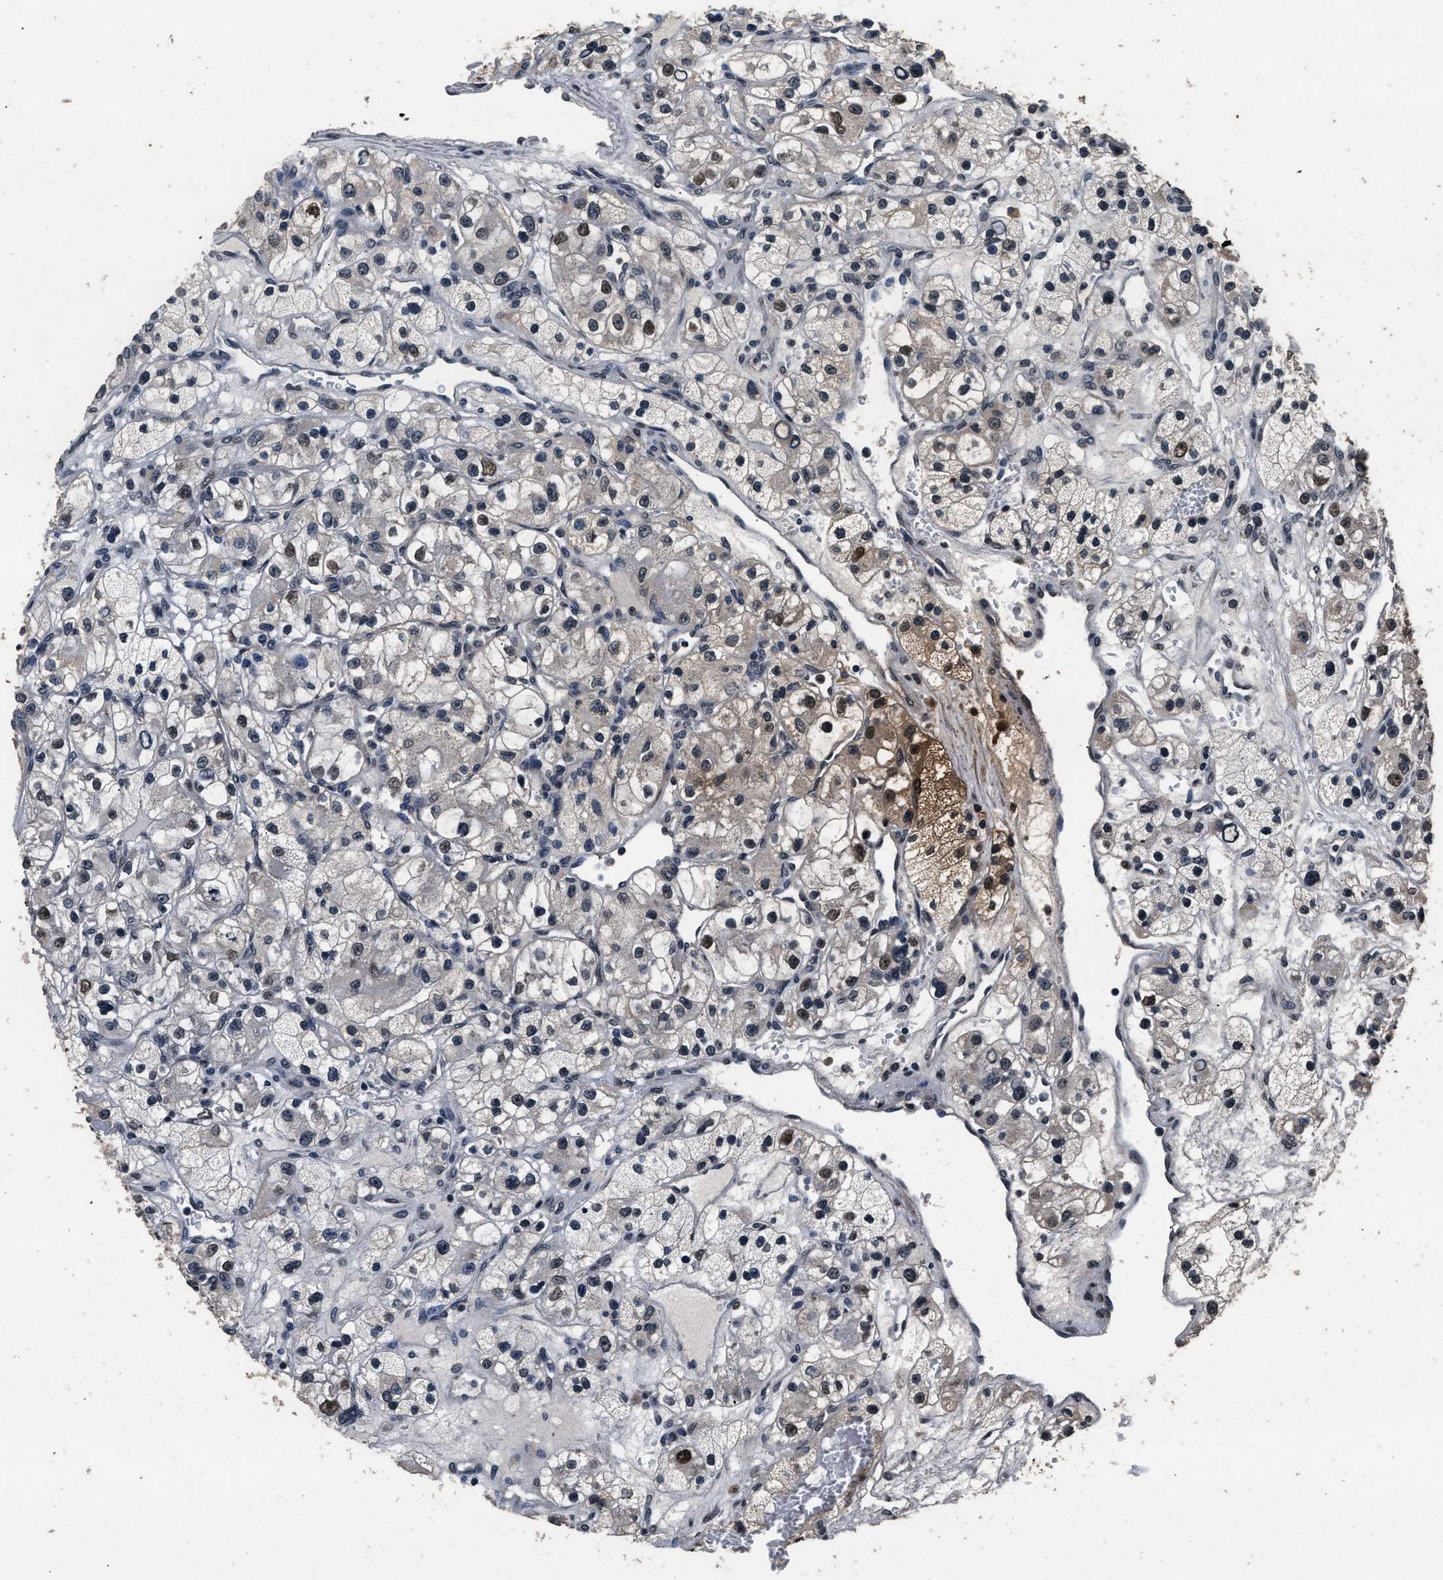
{"staining": {"intensity": "moderate", "quantity": "<25%", "location": "nuclear"}, "tissue": "renal cancer", "cell_type": "Tumor cells", "image_type": "cancer", "snomed": [{"axis": "morphology", "description": "Adenocarcinoma, NOS"}, {"axis": "topography", "description": "Kidney"}], "caption": "Immunohistochemistry (IHC) staining of renal adenocarcinoma, which shows low levels of moderate nuclear staining in about <25% of tumor cells indicating moderate nuclear protein staining. The staining was performed using DAB (3,3'-diaminobenzidine) (brown) for protein detection and nuclei were counterstained in hematoxylin (blue).", "gene": "CSTF1", "patient": {"sex": "female", "age": 57}}